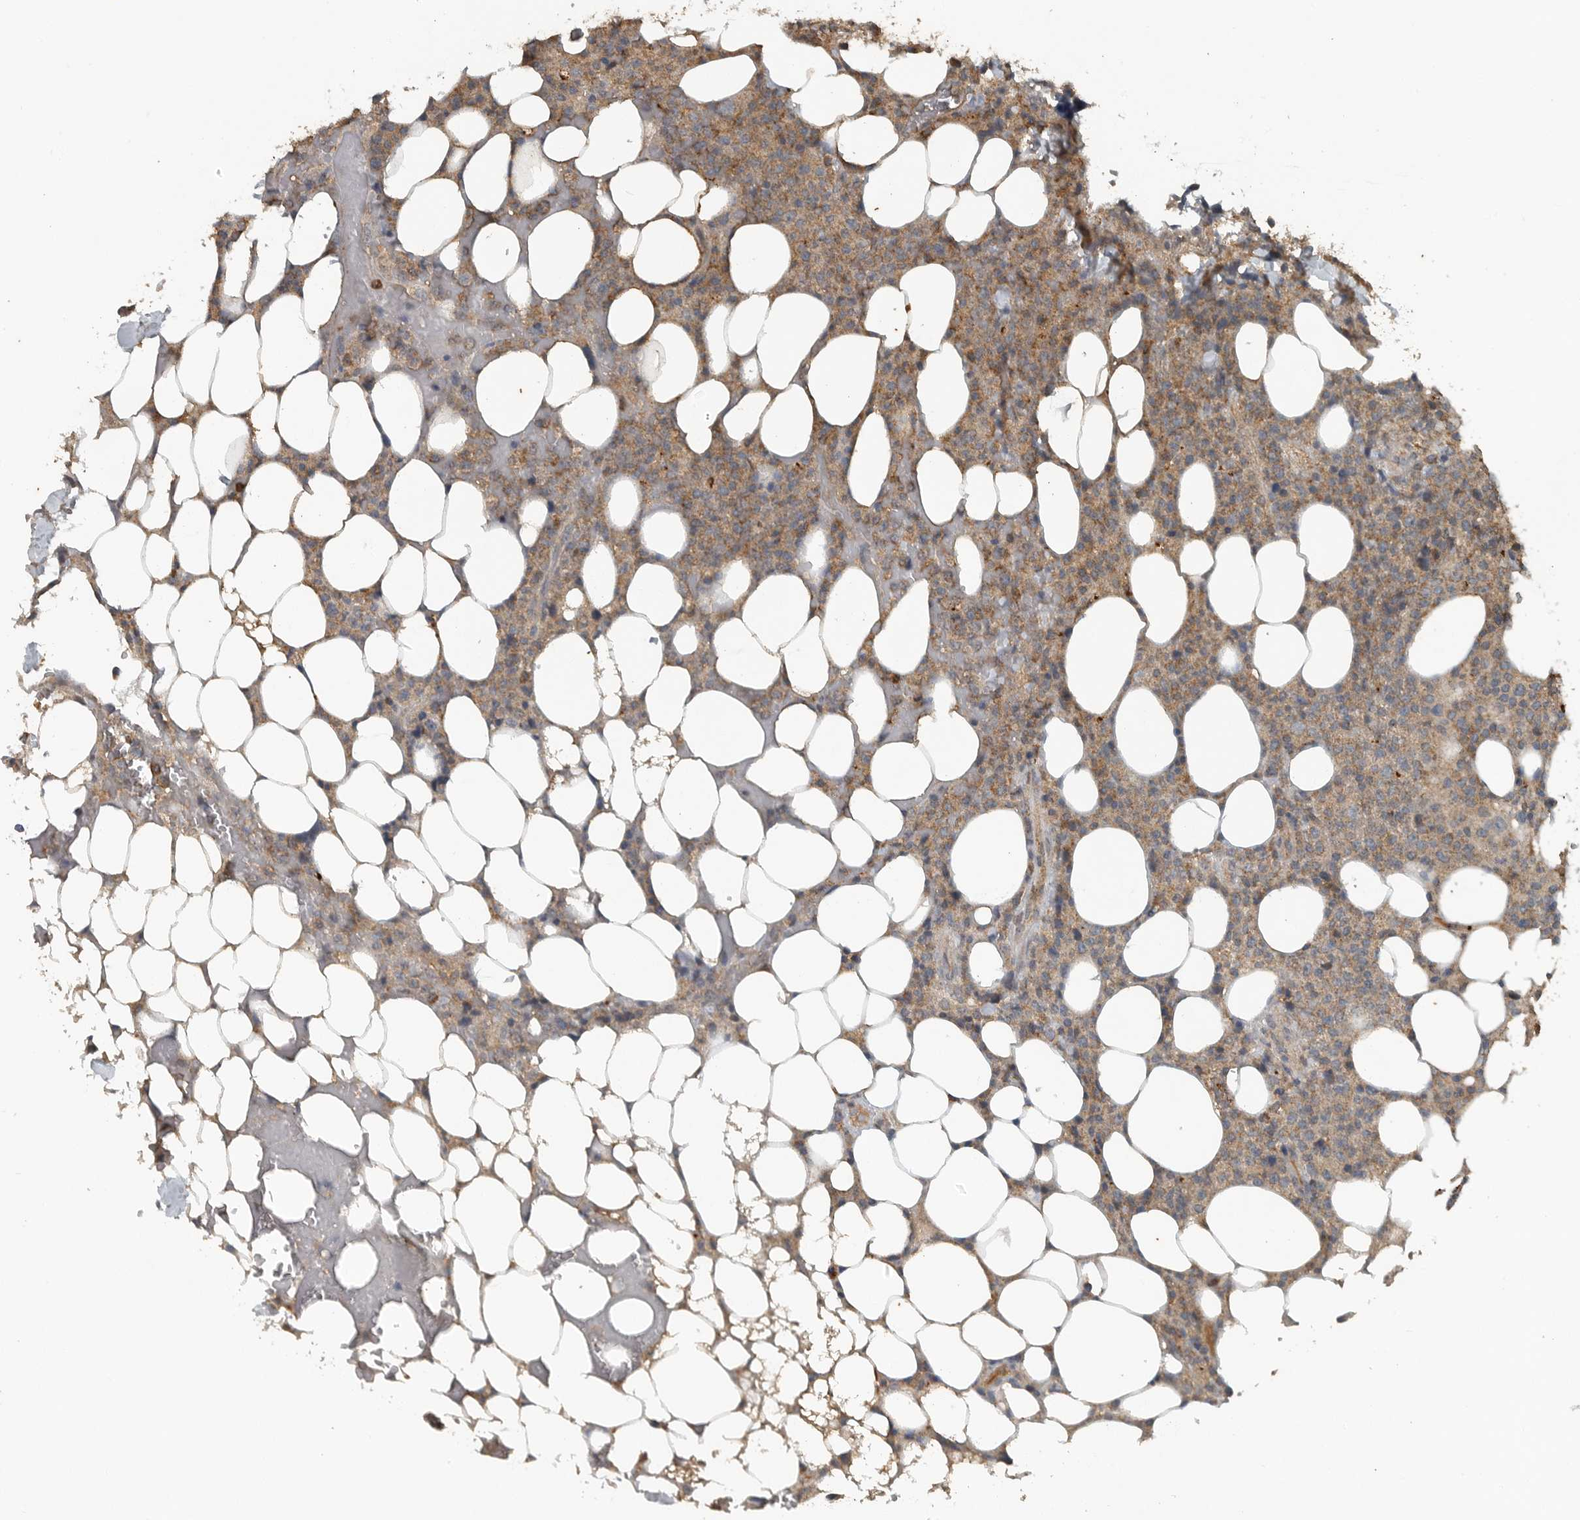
{"staining": {"intensity": "weak", "quantity": "25%-75%", "location": "cytoplasmic/membranous"}, "tissue": "lymphoma", "cell_type": "Tumor cells", "image_type": "cancer", "snomed": [{"axis": "morphology", "description": "Malignant lymphoma, non-Hodgkin's type, High grade"}, {"axis": "topography", "description": "Lymph node"}], "caption": "High-power microscopy captured an immunohistochemistry micrograph of malignant lymphoma, non-Hodgkin's type (high-grade), revealing weak cytoplasmic/membranous positivity in approximately 25%-75% of tumor cells.", "gene": "IL6ST", "patient": {"sex": "male", "age": 13}}